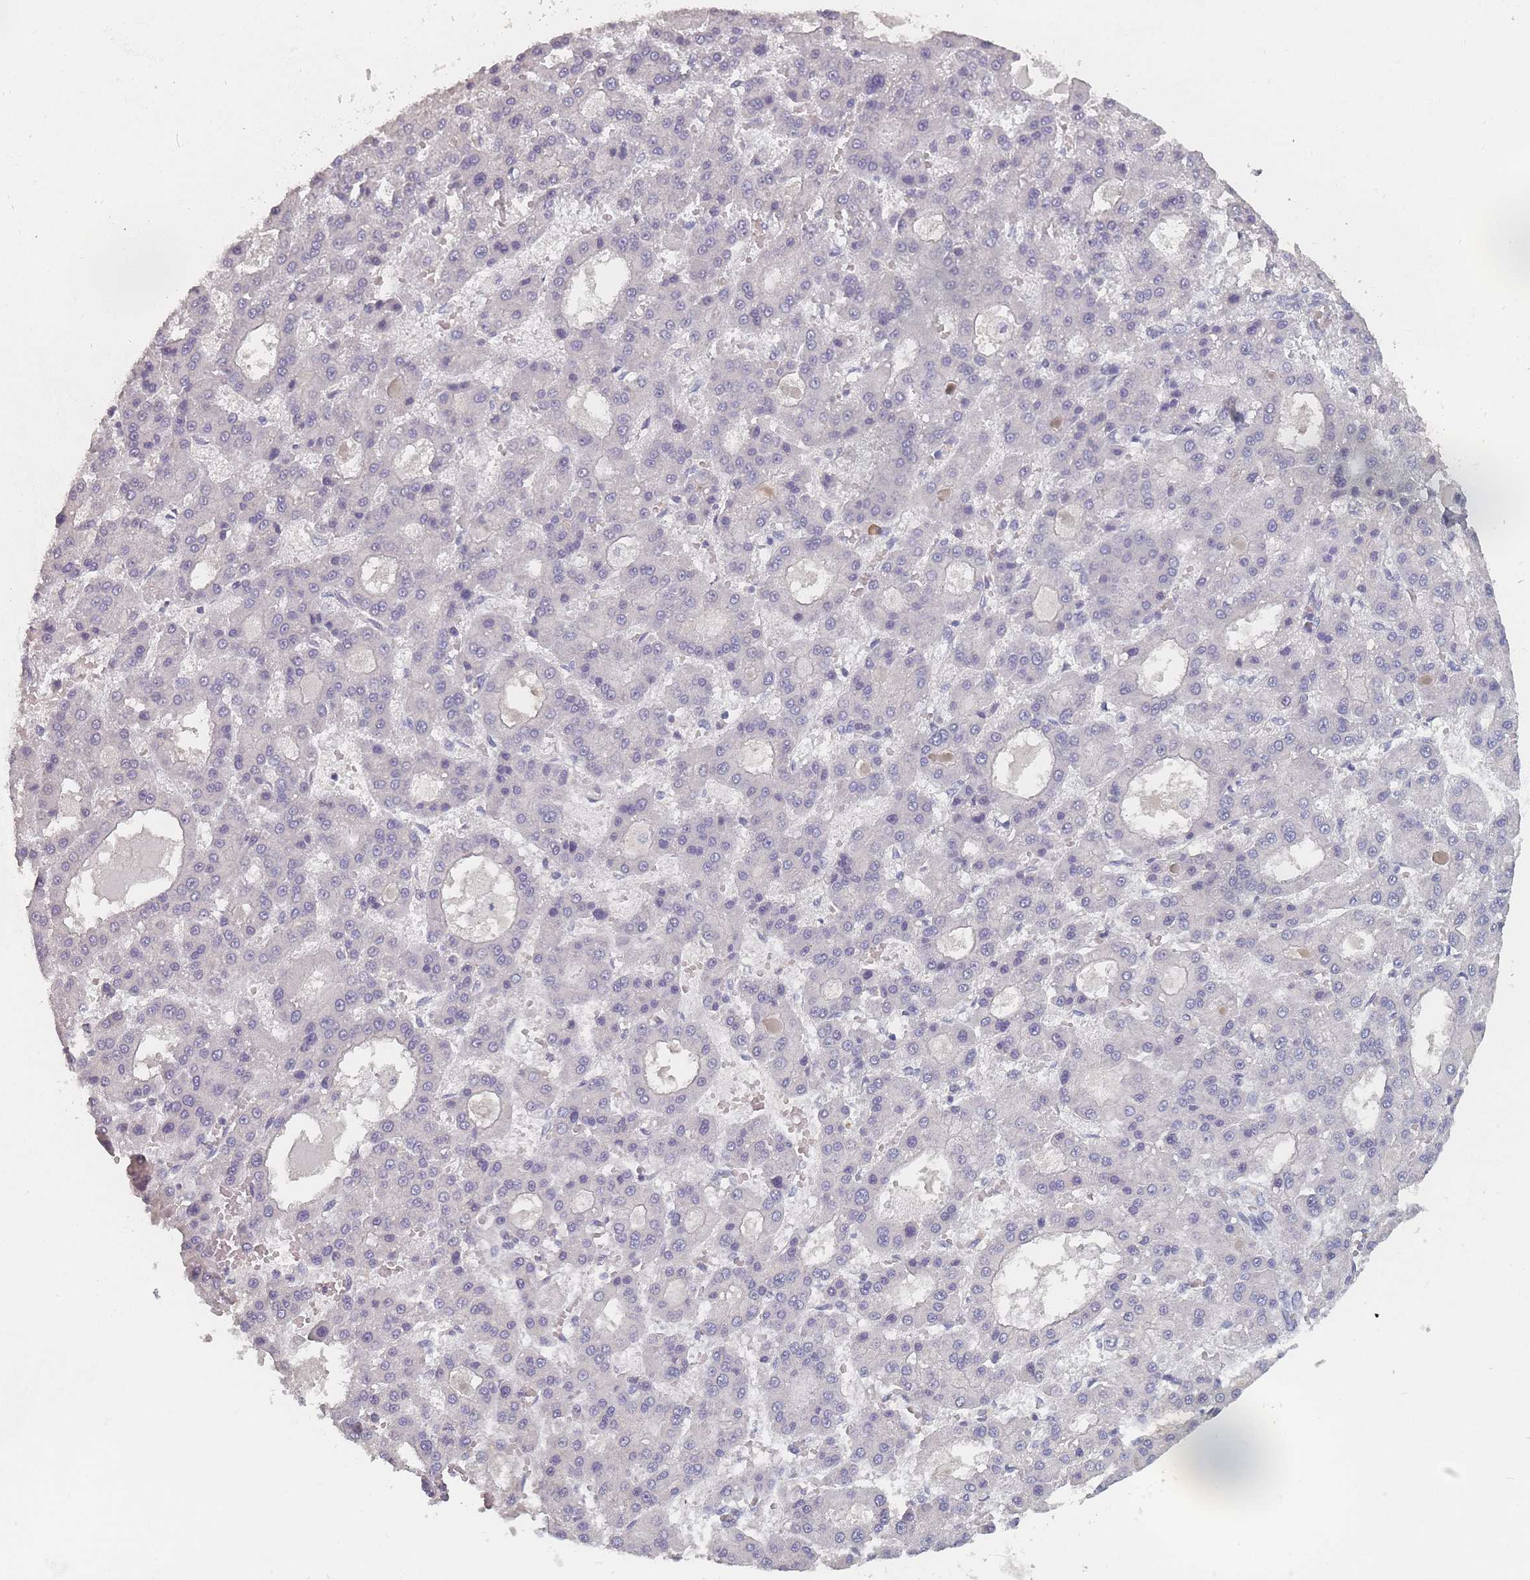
{"staining": {"intensity": "negative", "quantity": "none", "location": "none"}, "tissue": "liver cancer", "cell_type": "Tumor cells", "image_type": "cancer", "snomed": [{"axis": "morphology", "description": "Carcinoma, Hepatocellular, NOS"}, {"axis": "topography", "description": "Liver"}], "caption": "IHC of liver cancer displays no expression in tumor cells.", "gene": "SLC35E4", "patient": {"sex": "male", "age": 70}}